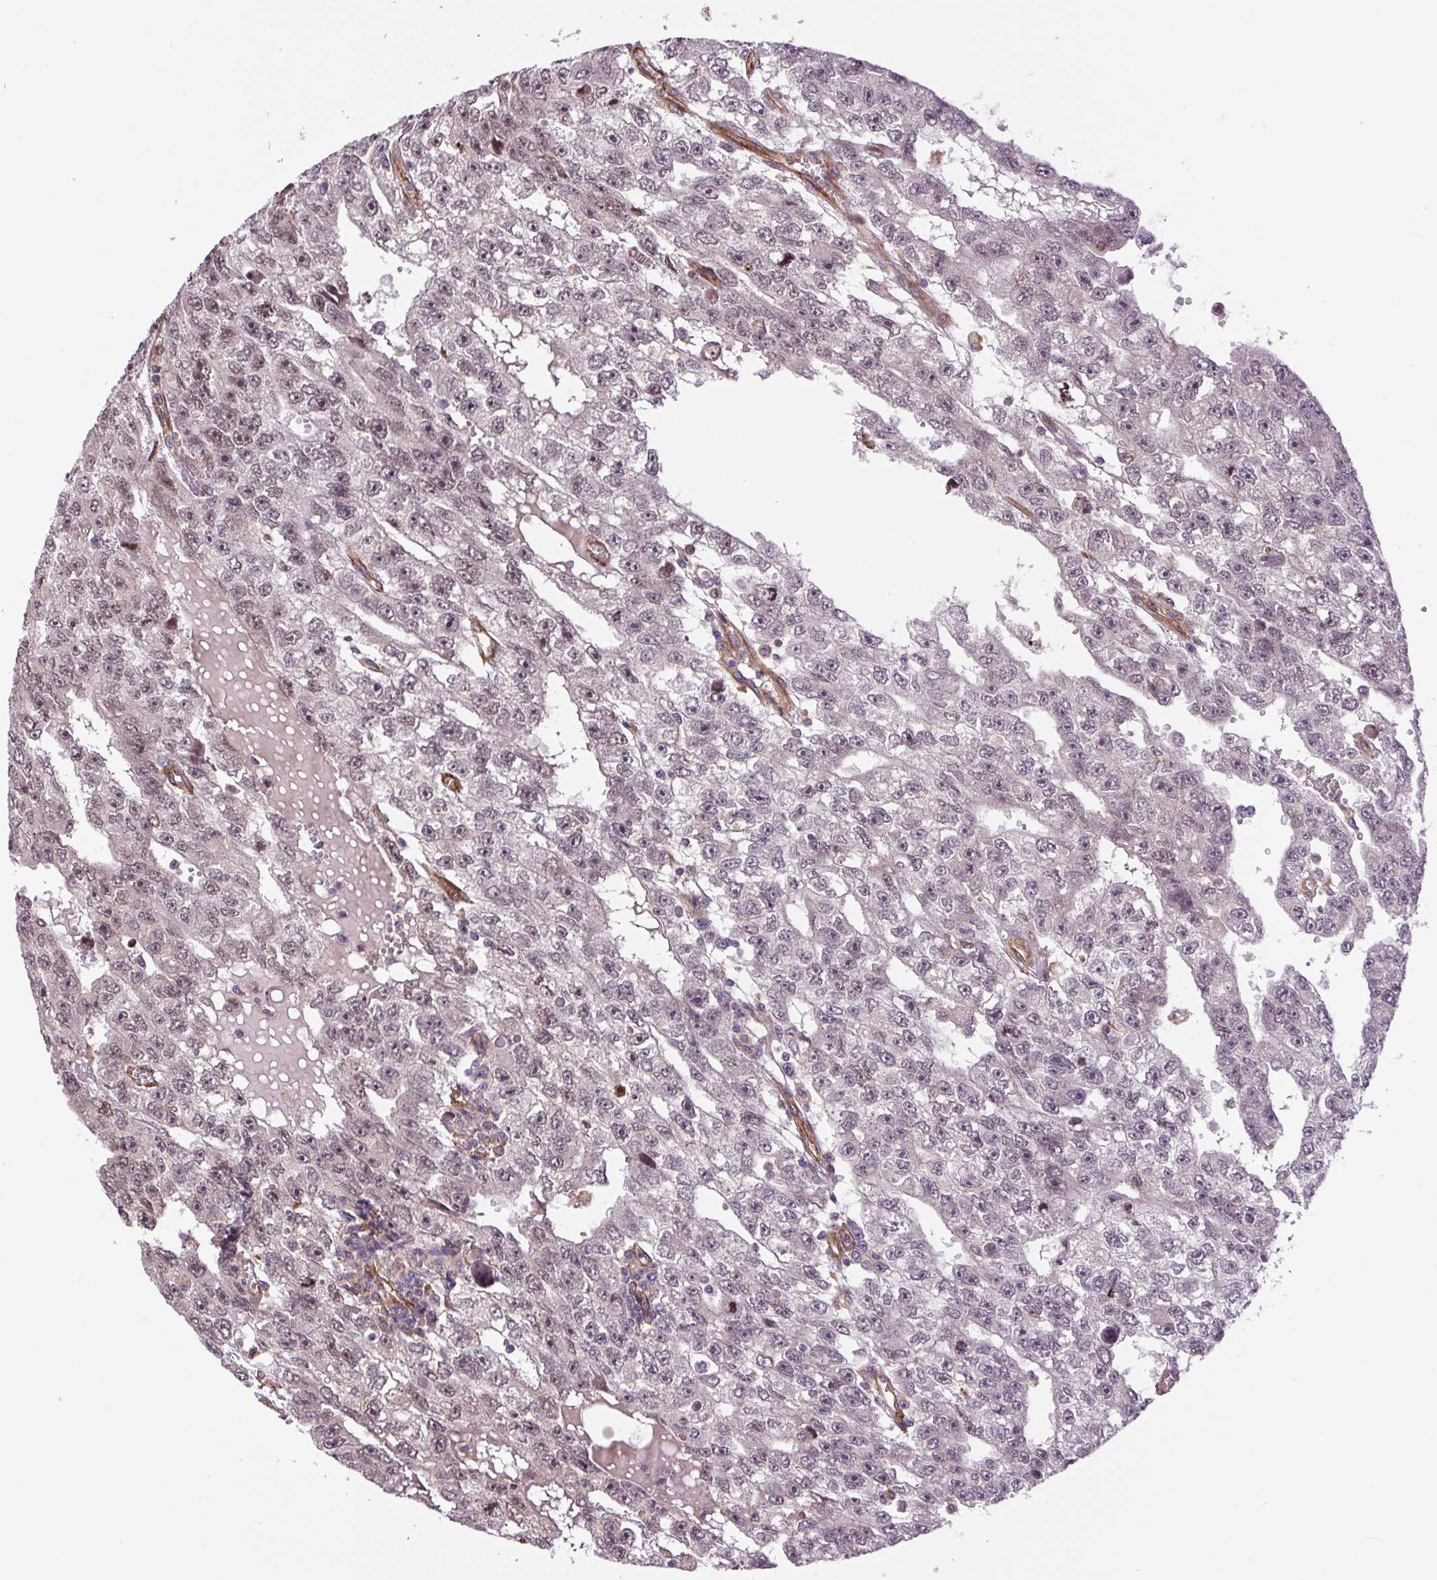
{"staining": {"intensity": "weak", "quantity": "25%-75%", "location": "nuclear"}, "tissue": "testis cancer", "cell_type": "Tumor cells", "image_type": "cancer", "snomed": [{"axis": "morphology", "description": "Carcinoma, Embryonal, NOS"}, {"axis": "topography", "description": "Testis"}], "caption": "Human embryonal carcinoma (testis) stained with a protein marker exhibits weak staining in tumor cells.", "gene": "SEPTIN10", "patient": {"sex": "male", "age": 20}}